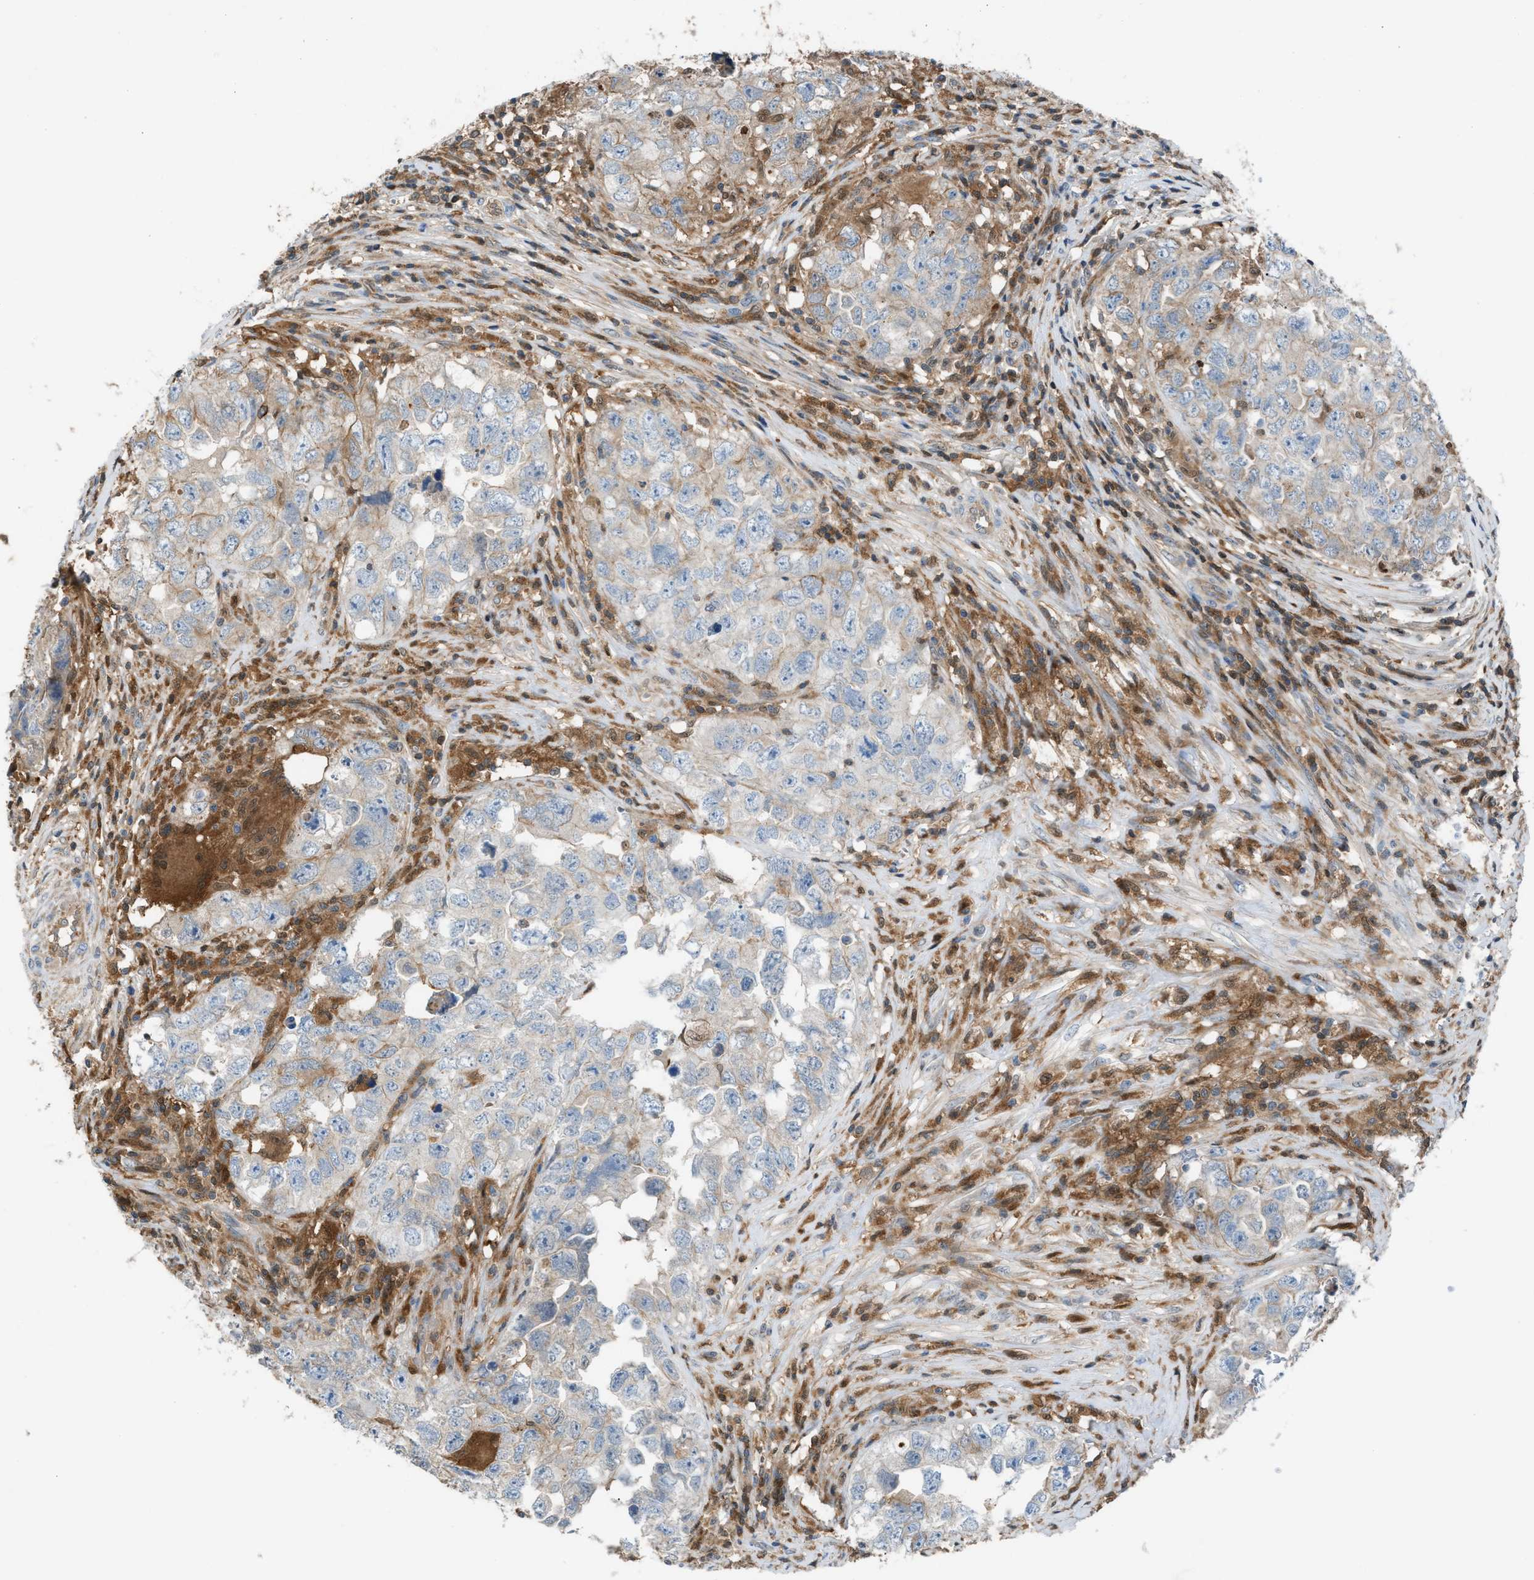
{"staining": {"intensity": "negative", "quantity": "none", "location": "none"}, "tissue": "testis cancer", "cell_type": "Tumor cells", "image_type": "cancer", "snomed": [{"axis": "morphology", "description": "Seminoma, NOS"}, {"axis": "morphology", "description": "Carcinoma, Embryonal, NOS"}, {"axis": "topography", "description": "Testis"}], "caption": "Tumor cells are negative for brown protein staining in testis seminoma.", "gene": "TPK1", "patient": {"sex": "male", "age": 43}}